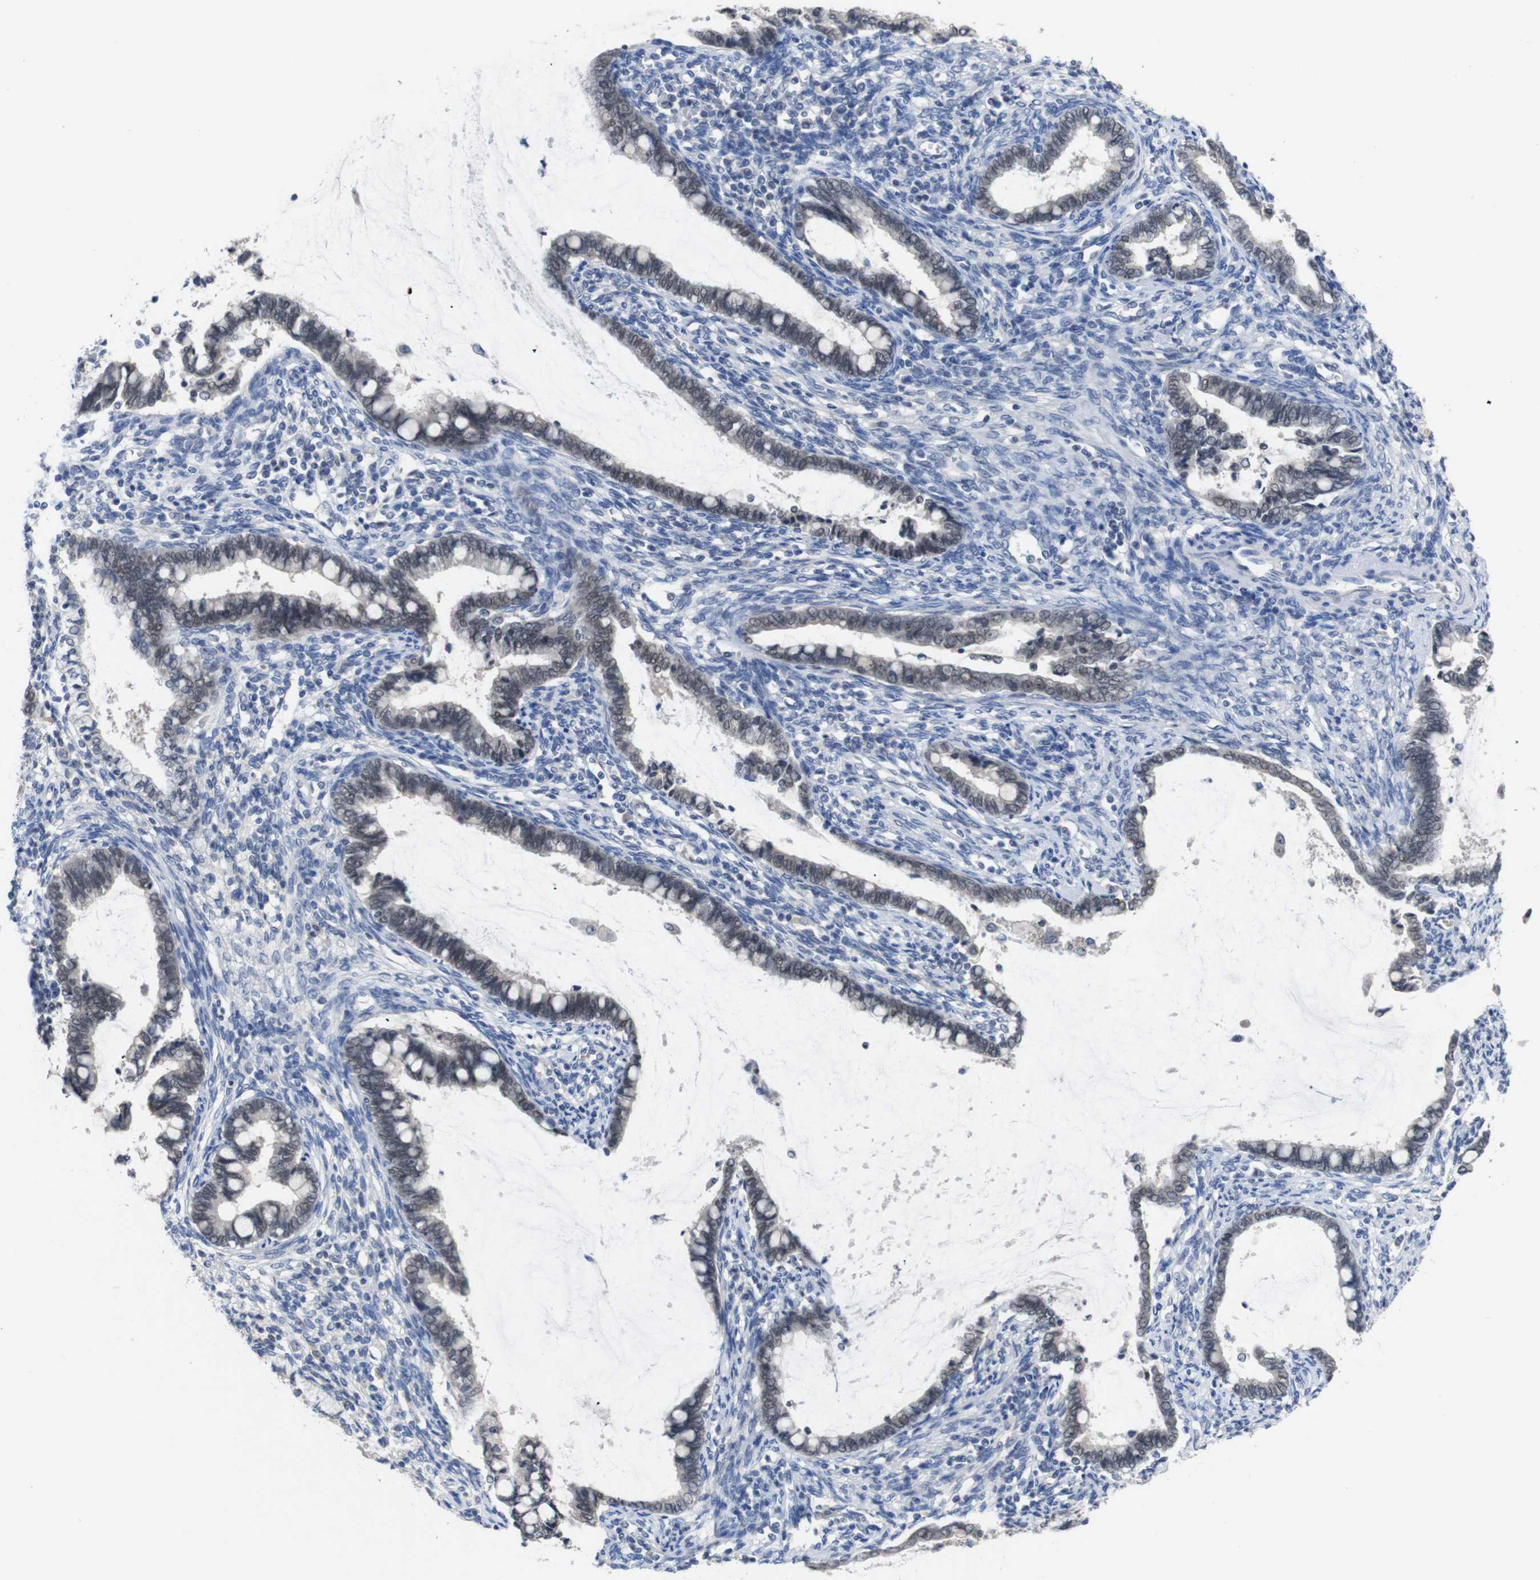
{"staining": {"intensity": "weak", "quantity": "<25%", "location": "nuclear"}, "tissue": "cervical cancer", "cell_type": "Tumor cells", "image_type": "cancer", "snomed": [{"axis": "morphology", "description": "Adenocarcinoma, NOS"}, {"axis": "topography", "description": "Cervix"}], "caption": "Image shows no protein expression in tumor cells of cervical cancer tissue.", "gene": "HNF1A", "patient": {"sex": "female", "age": 44}}